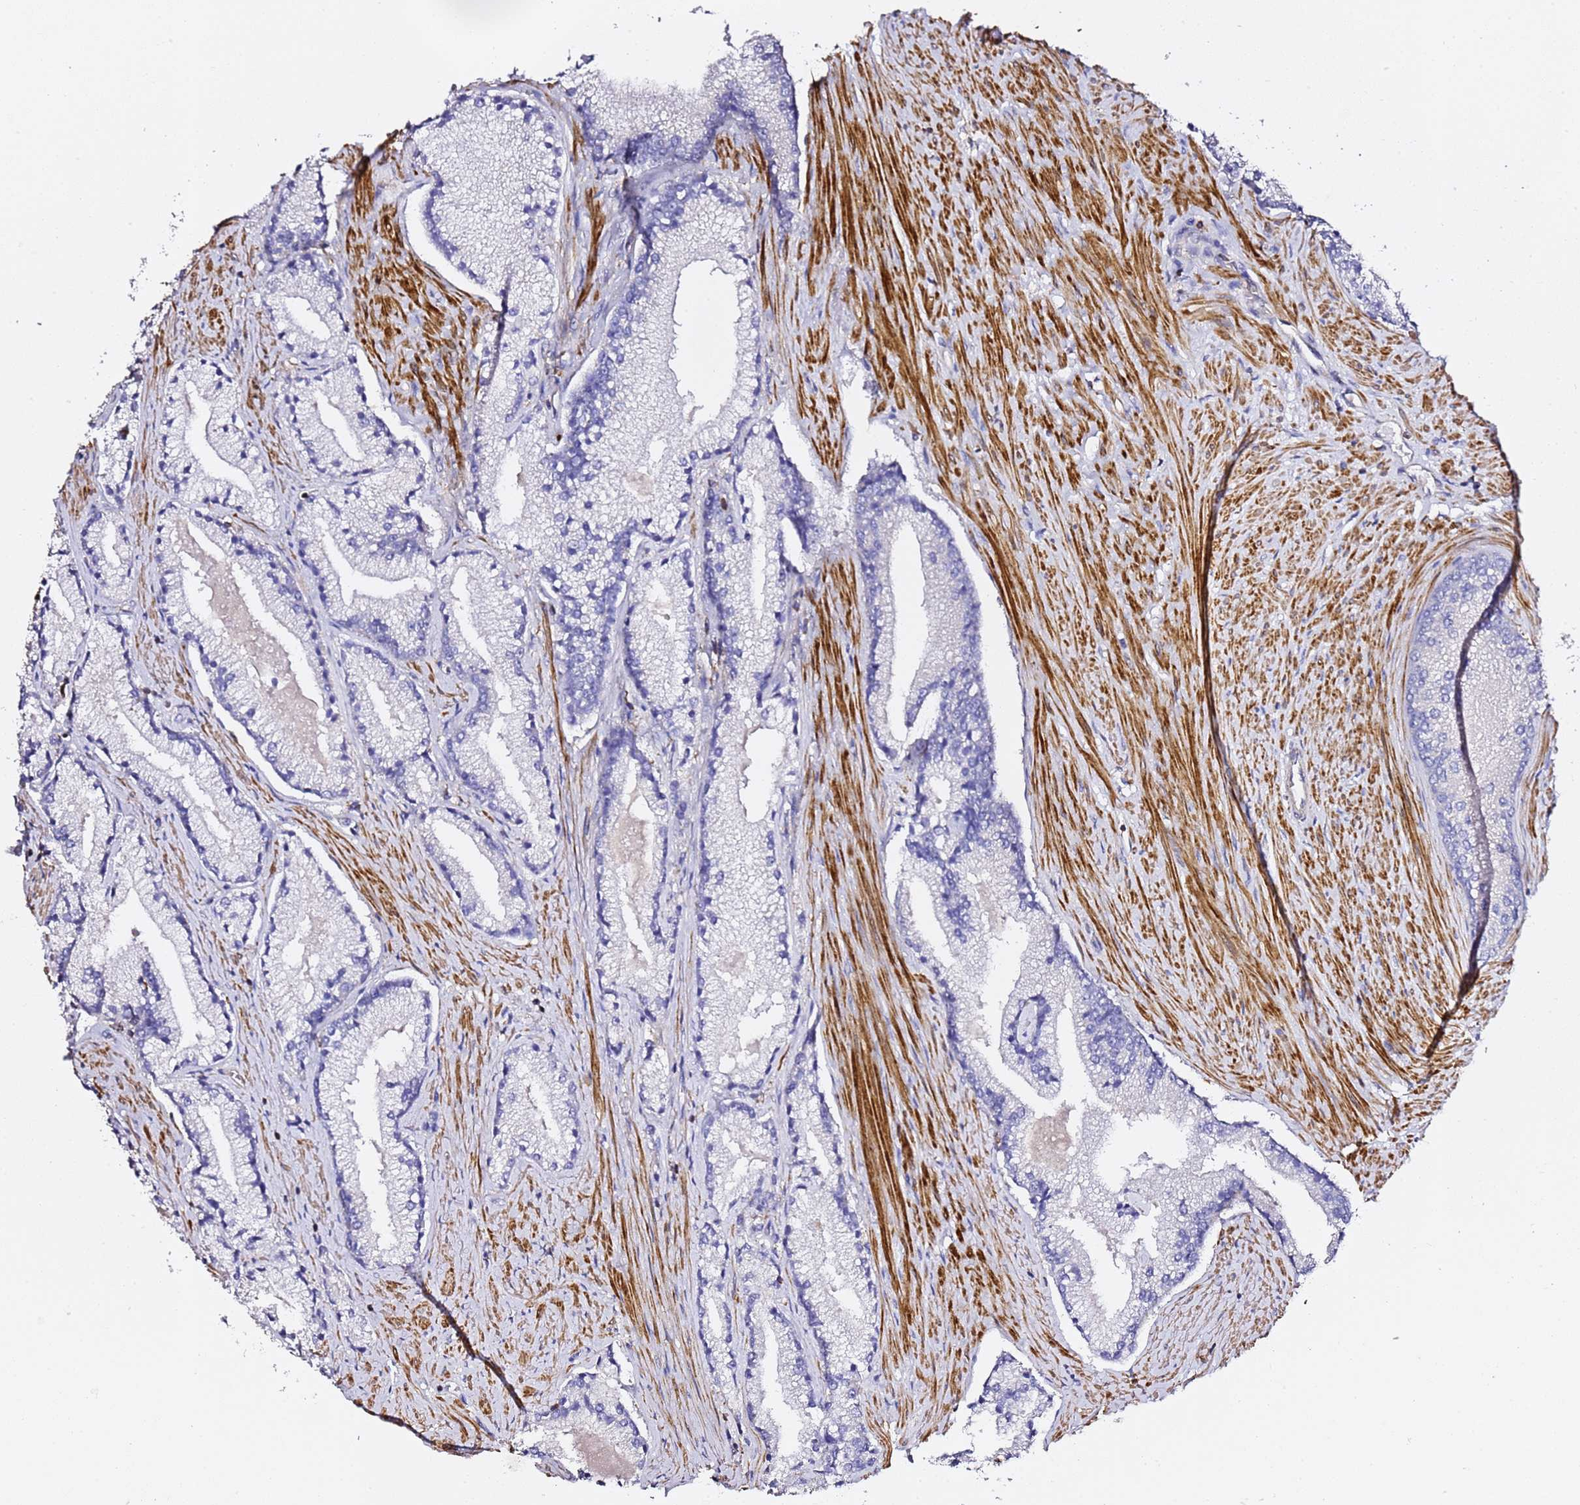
{"staining": {"intensity": "negative", "quantity": "none", "location": "none"}, "tissue": "prostate cancer", "cell_type": "Tumor cells", "image_type": "cancer", "snomed": [{"axis": "morphology", "description": "Adenocarcinoma, High grade"}, {"axis": "topography", "description": "Prostate"}], "caption": "Immunohistochemistry (IHC) photomicrograph of neoplastic tissue: human prostate adenocarcinoma (high-grade) stained with DAB demonstrates no significant protein positivity in tumor cells.", "gene": "ZFP36L2", "patient": {"sex": "male", "age": 67}}